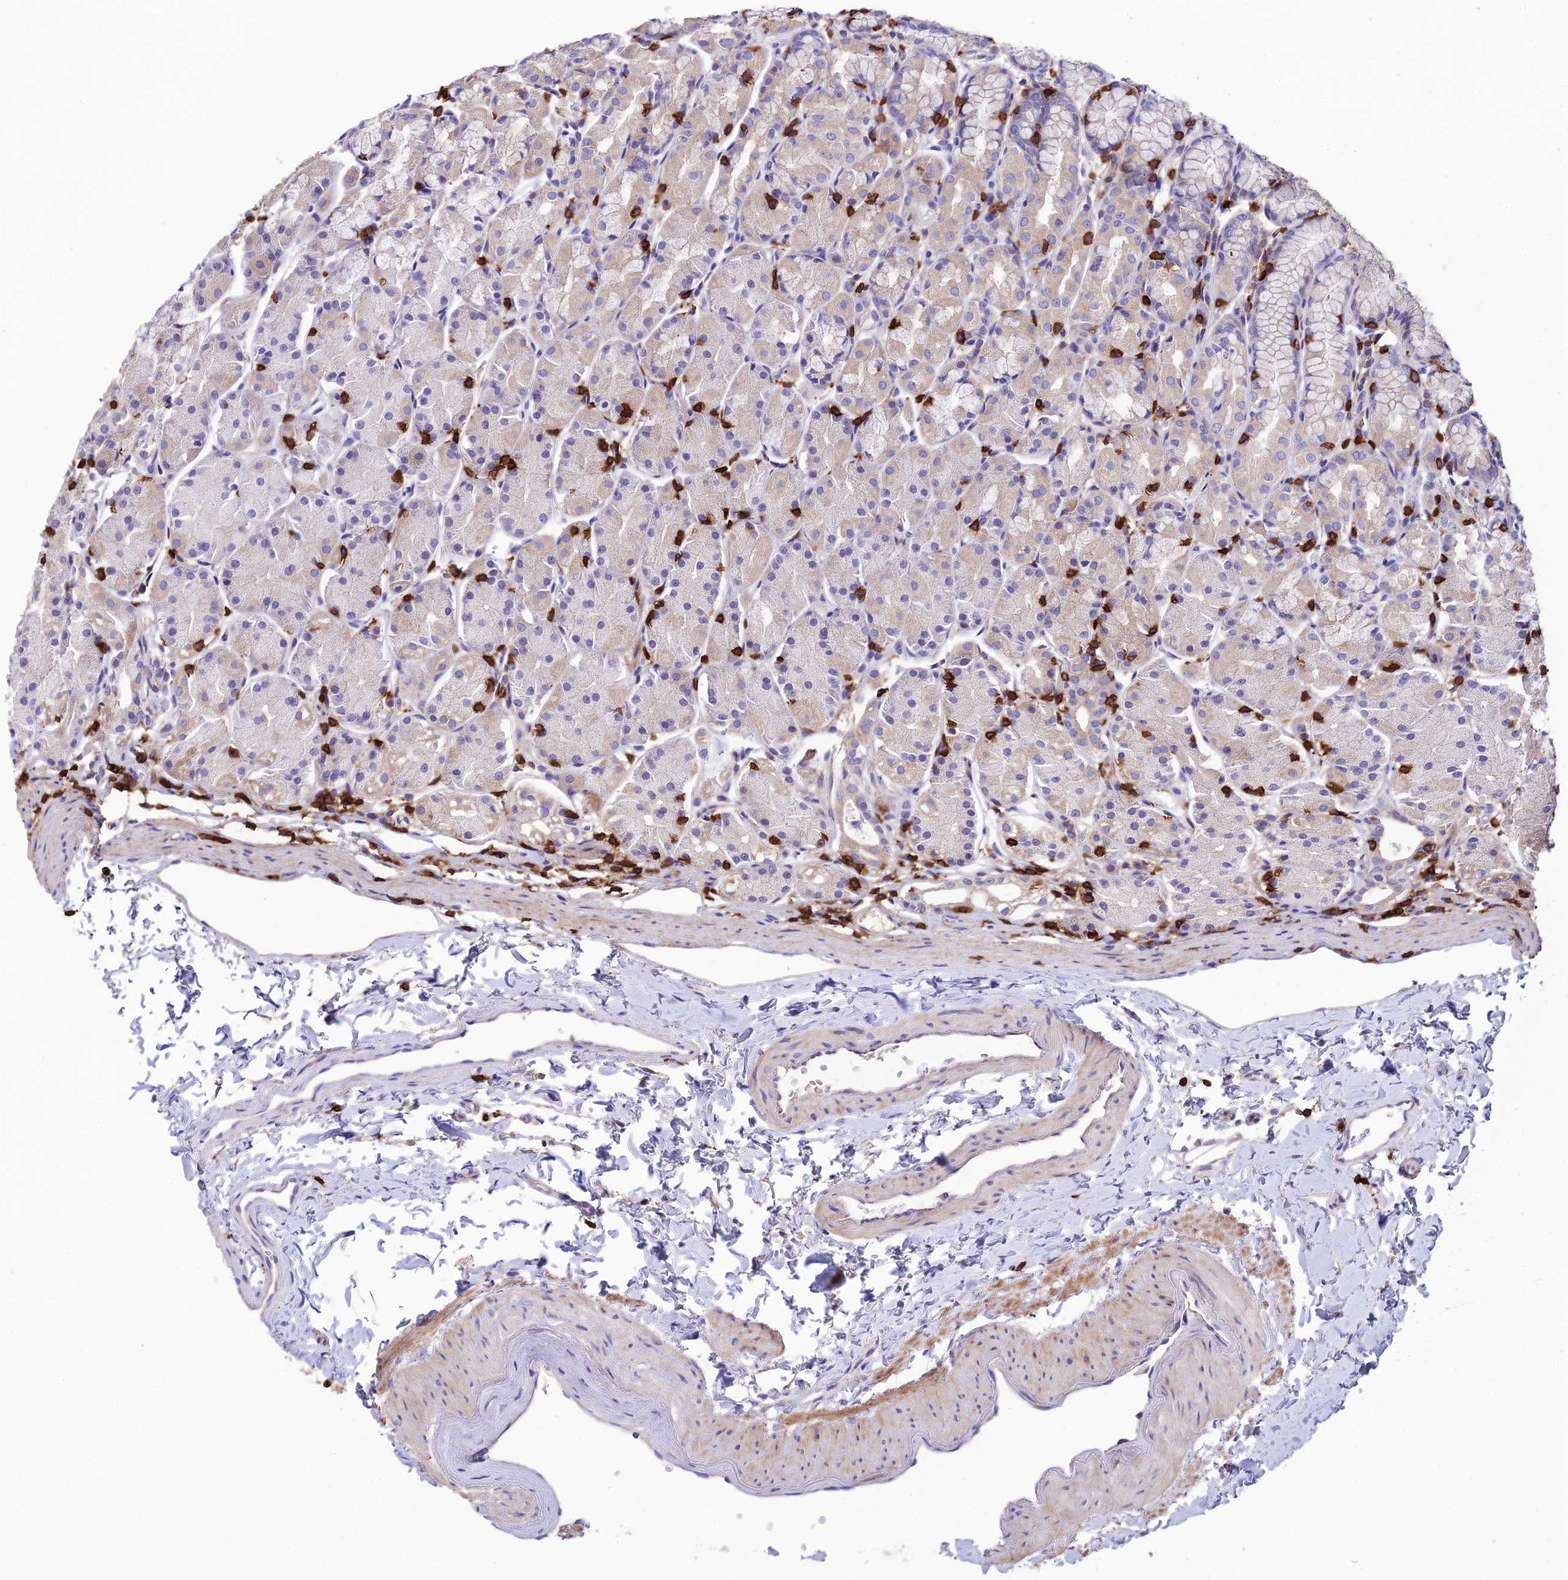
{"staining": {"intensity": "weak", "quantity": "<25%", "location": "cytoplasmic/membranous"}, "tissue": "stomach", "cell_type": "Glandular cells", "image_type": "normal", "snomed": [{"axis": "morphology", "description": "Normal tissue, NOS"}, {"axis": "topography", "description": "Stomach, upper"}], "caption": "This is an IHC histopathology image of normal stomach. There is no positivity in glandular cells.", "gene": "PTPRCAP", "patient": {"sex": "male", "age": 47}}